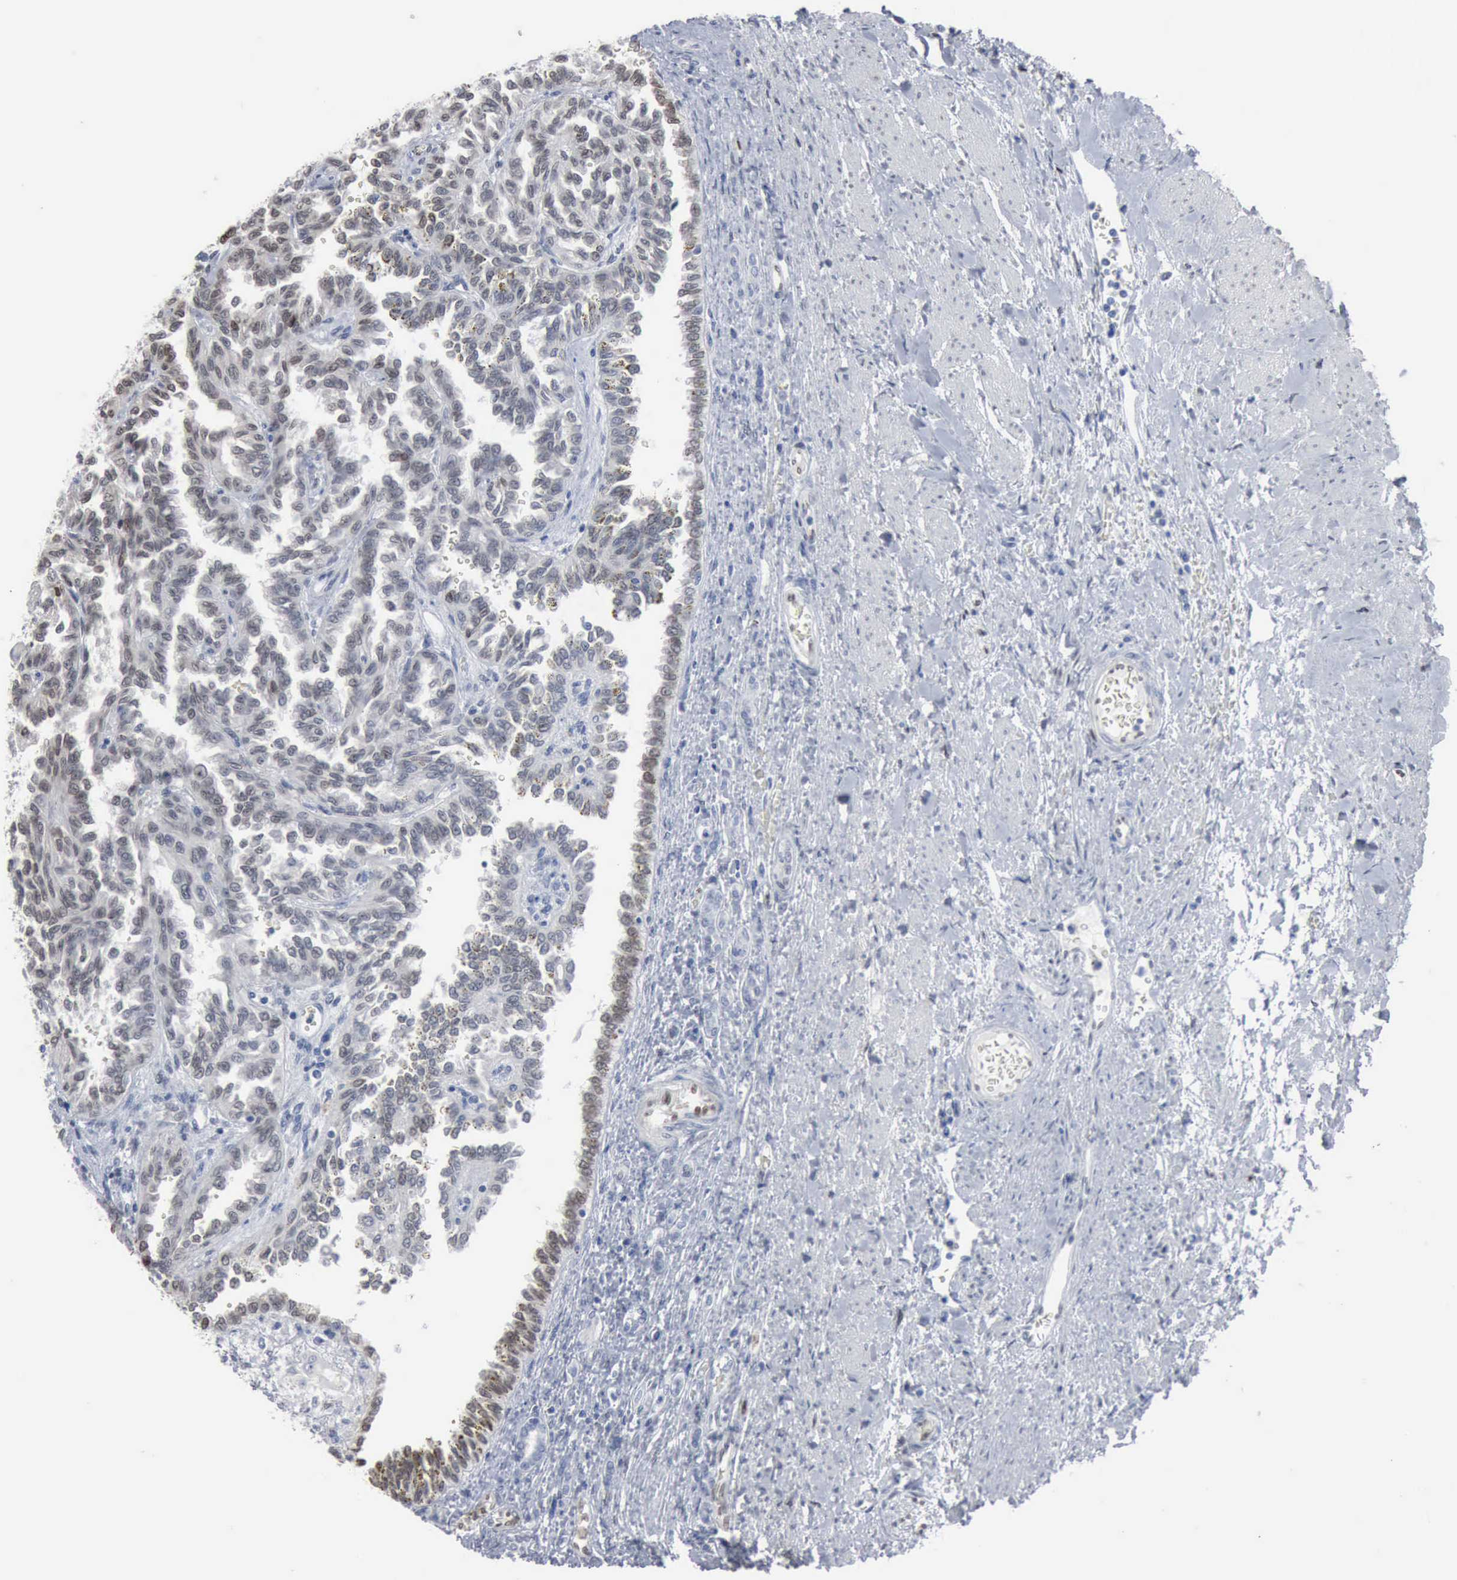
{"staining": {"intensity": "weak", "quantity": "25%-75%", "location": "nuclear"}, "tissue": "renal cancer", "cell_type": "Tumor cells", "image_type": "cancer", "snomed": [{"axis": "morphology", "description": "Inflammation, NOS"}, {"axis": "morphology", "description": "Adenocarcinoma, NOS"}, {"axis": "topography", "description": "Kidney"}], "caption": "High-power microscopy captured an immunohistochemistry (IHC) histopathology image of renal adenocarcinoma, revealing weak nuclear expression in approximately 25%-75% of tumor cells. Nuclei are stained in blue.", "gene": "FGF2", "patient": {"sex": "male", "age": 68}}